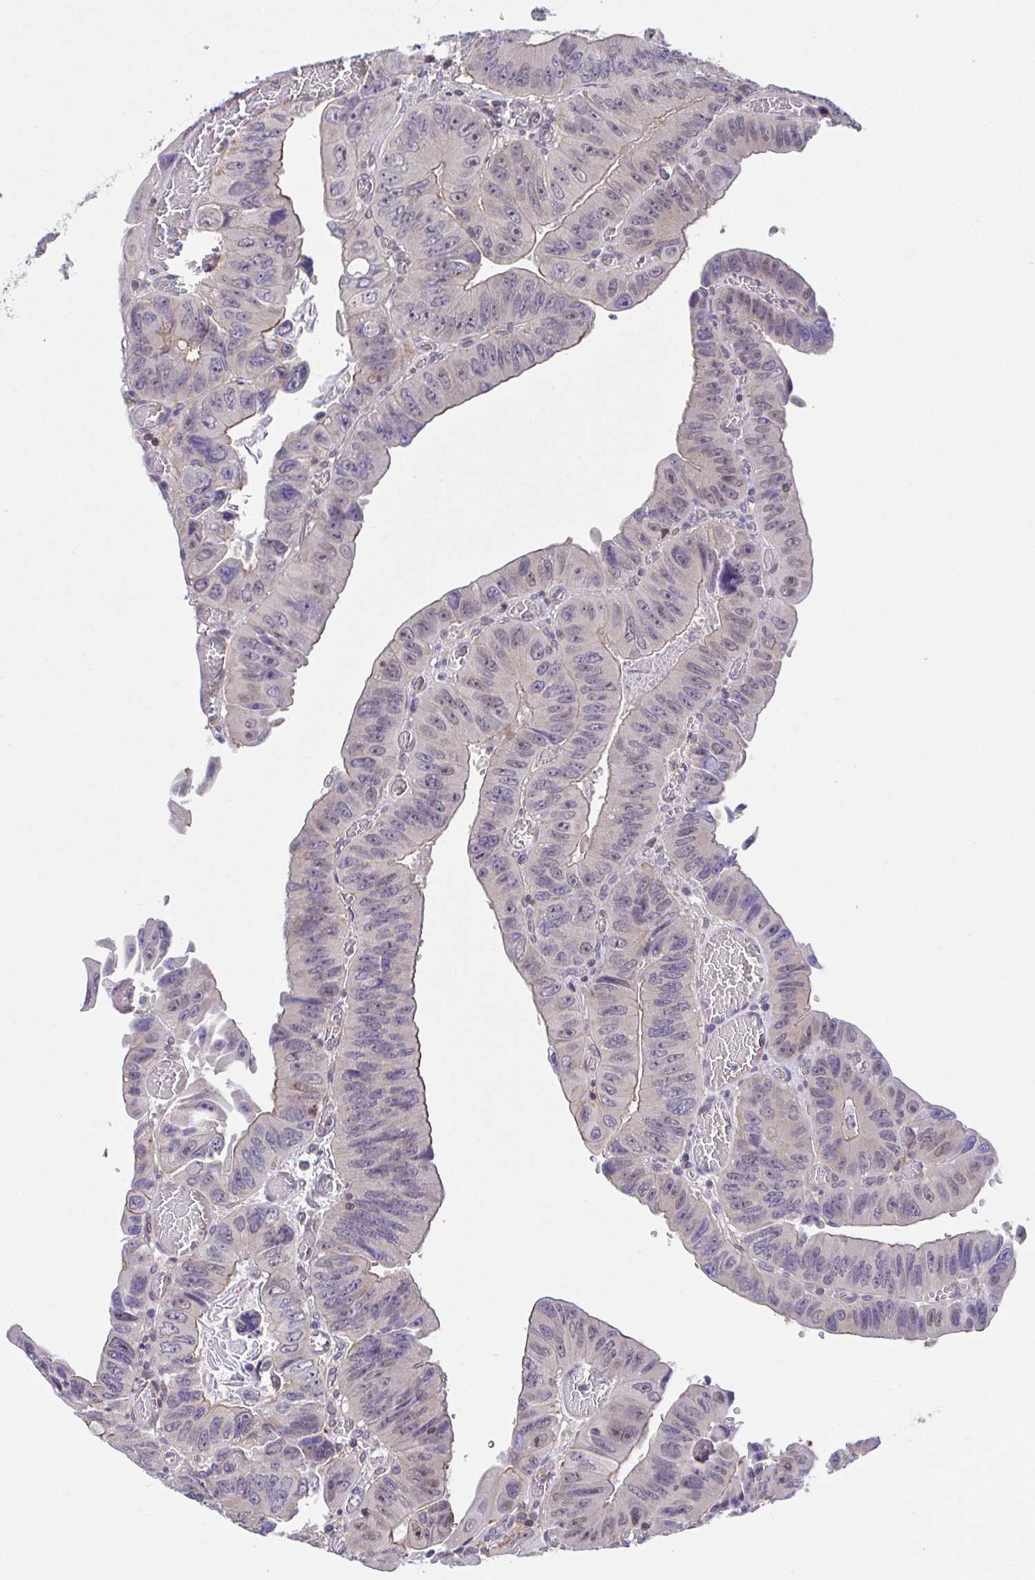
{"staining": {"intensity": "weak", "quantity": "<25%", "location": "cytoplasmic/membranous"}, "tissue": "colorectal cancer", "cell_type": "Tumor cells", "image_type": "cancer", "snomed": [{"axis": "morphology", "description": "Adenocarcinoma, NOS"}, {"axis": "topography", "description": "Colon"}], "caption": "The image shows no significant expression in tumor cells of colorectal cancer (adenocarcinoma).", "gene": "PREPL", "patient": {"sex": "female", "age": 84}}